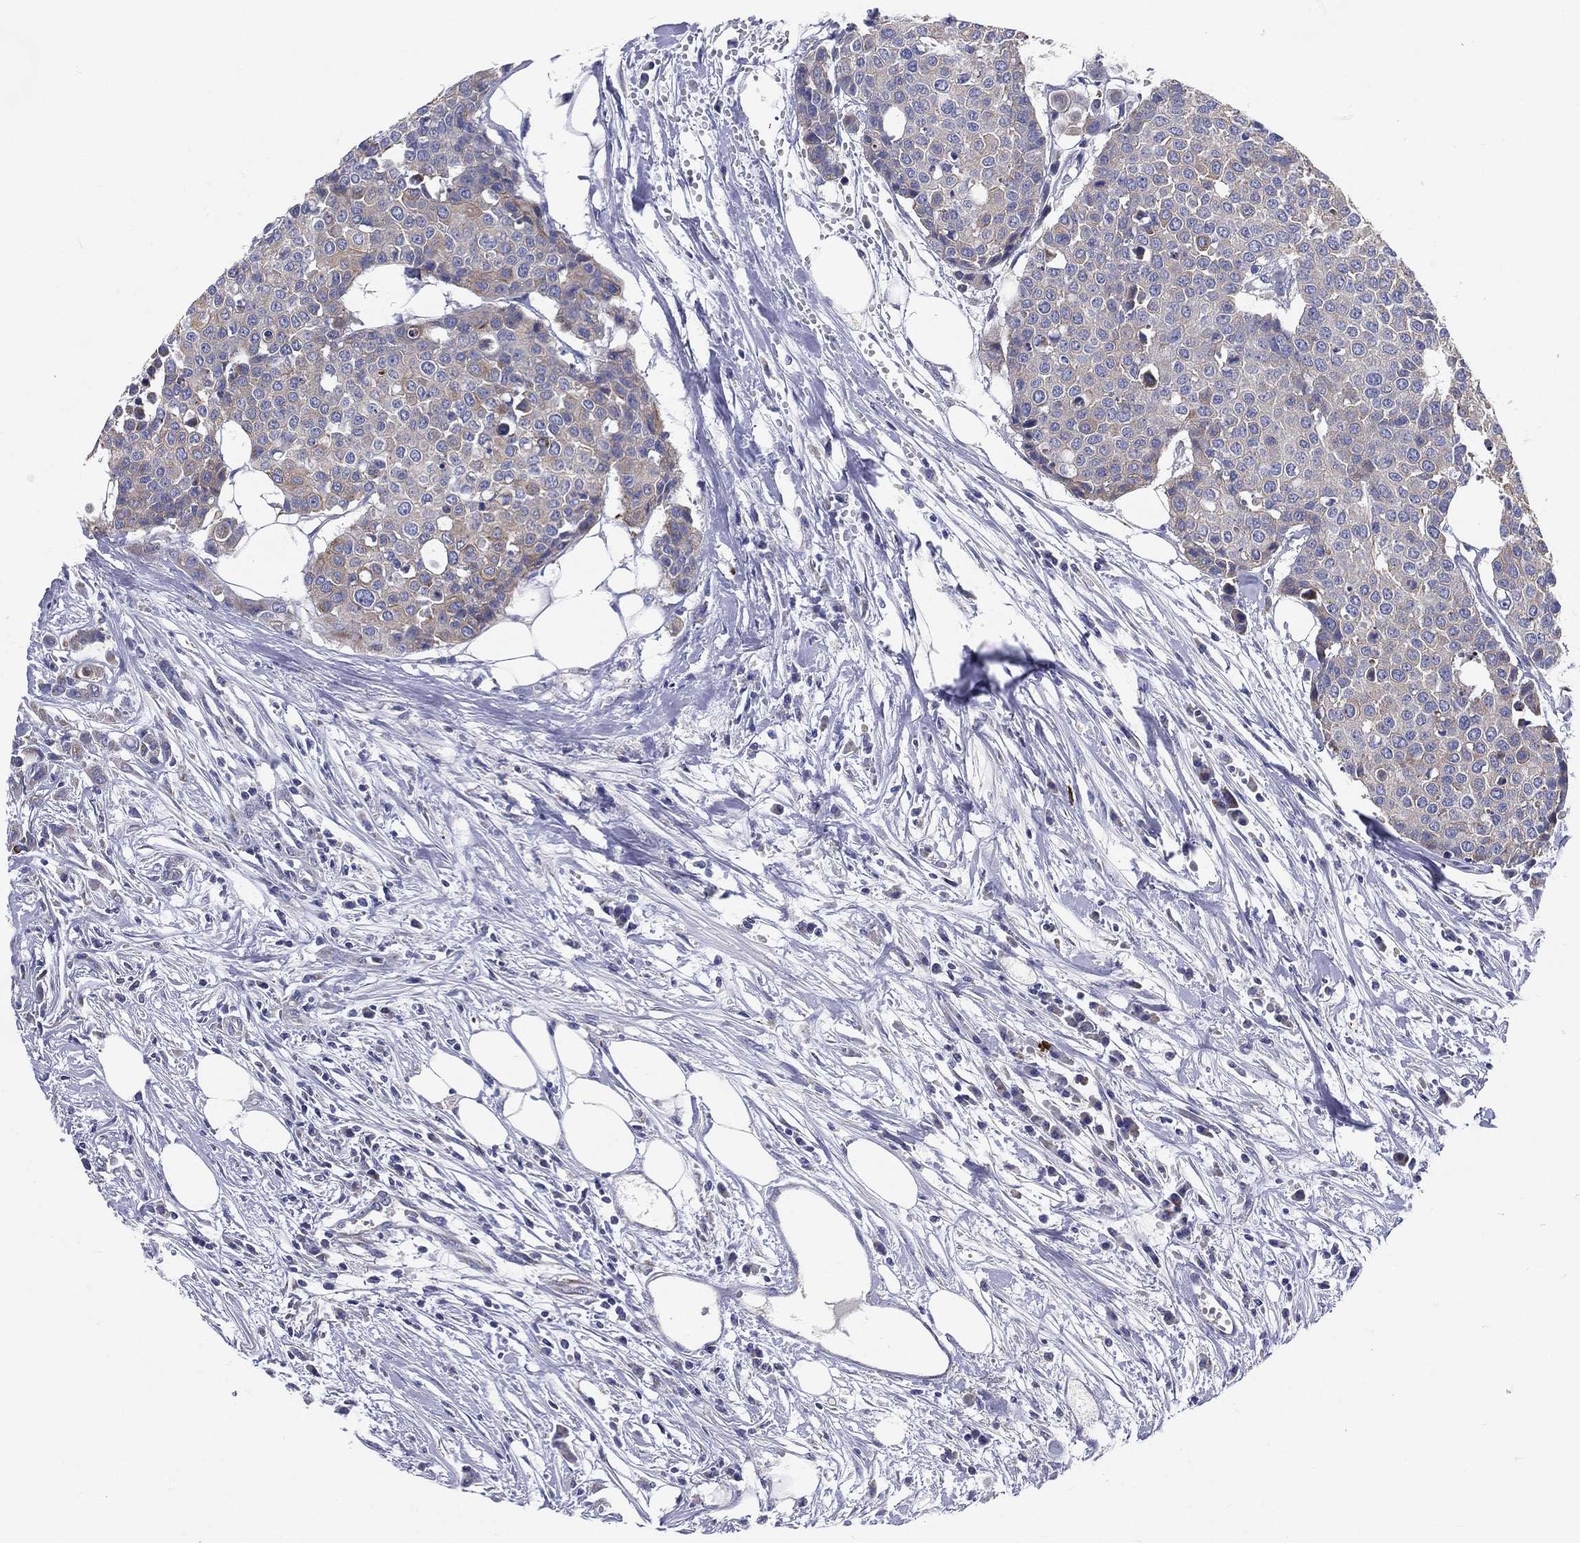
{"staining": {"intensity": "weak", "quantity": "<25%", "location": "cytoplasmic/membranous"}, "tissue": "carcinoid", "cell_type": "Tumor cells", "image_type": "cancer", "snomed": [{"axis": "morphology", "description": "Carcinoid, malignant, NOS"}, {"axis": "topography", "description": "Colon"}], "caption": "High magnification brightfield microscopy of malignant carcinoid stained with DAB (3,3'-diaminobenzidine) (brown) and counterstained with hematoxylin (blue): tumor cells show no significant positivity.", "gene": "PWWP3A", "patient": {"sex": "male", "age": 81}}